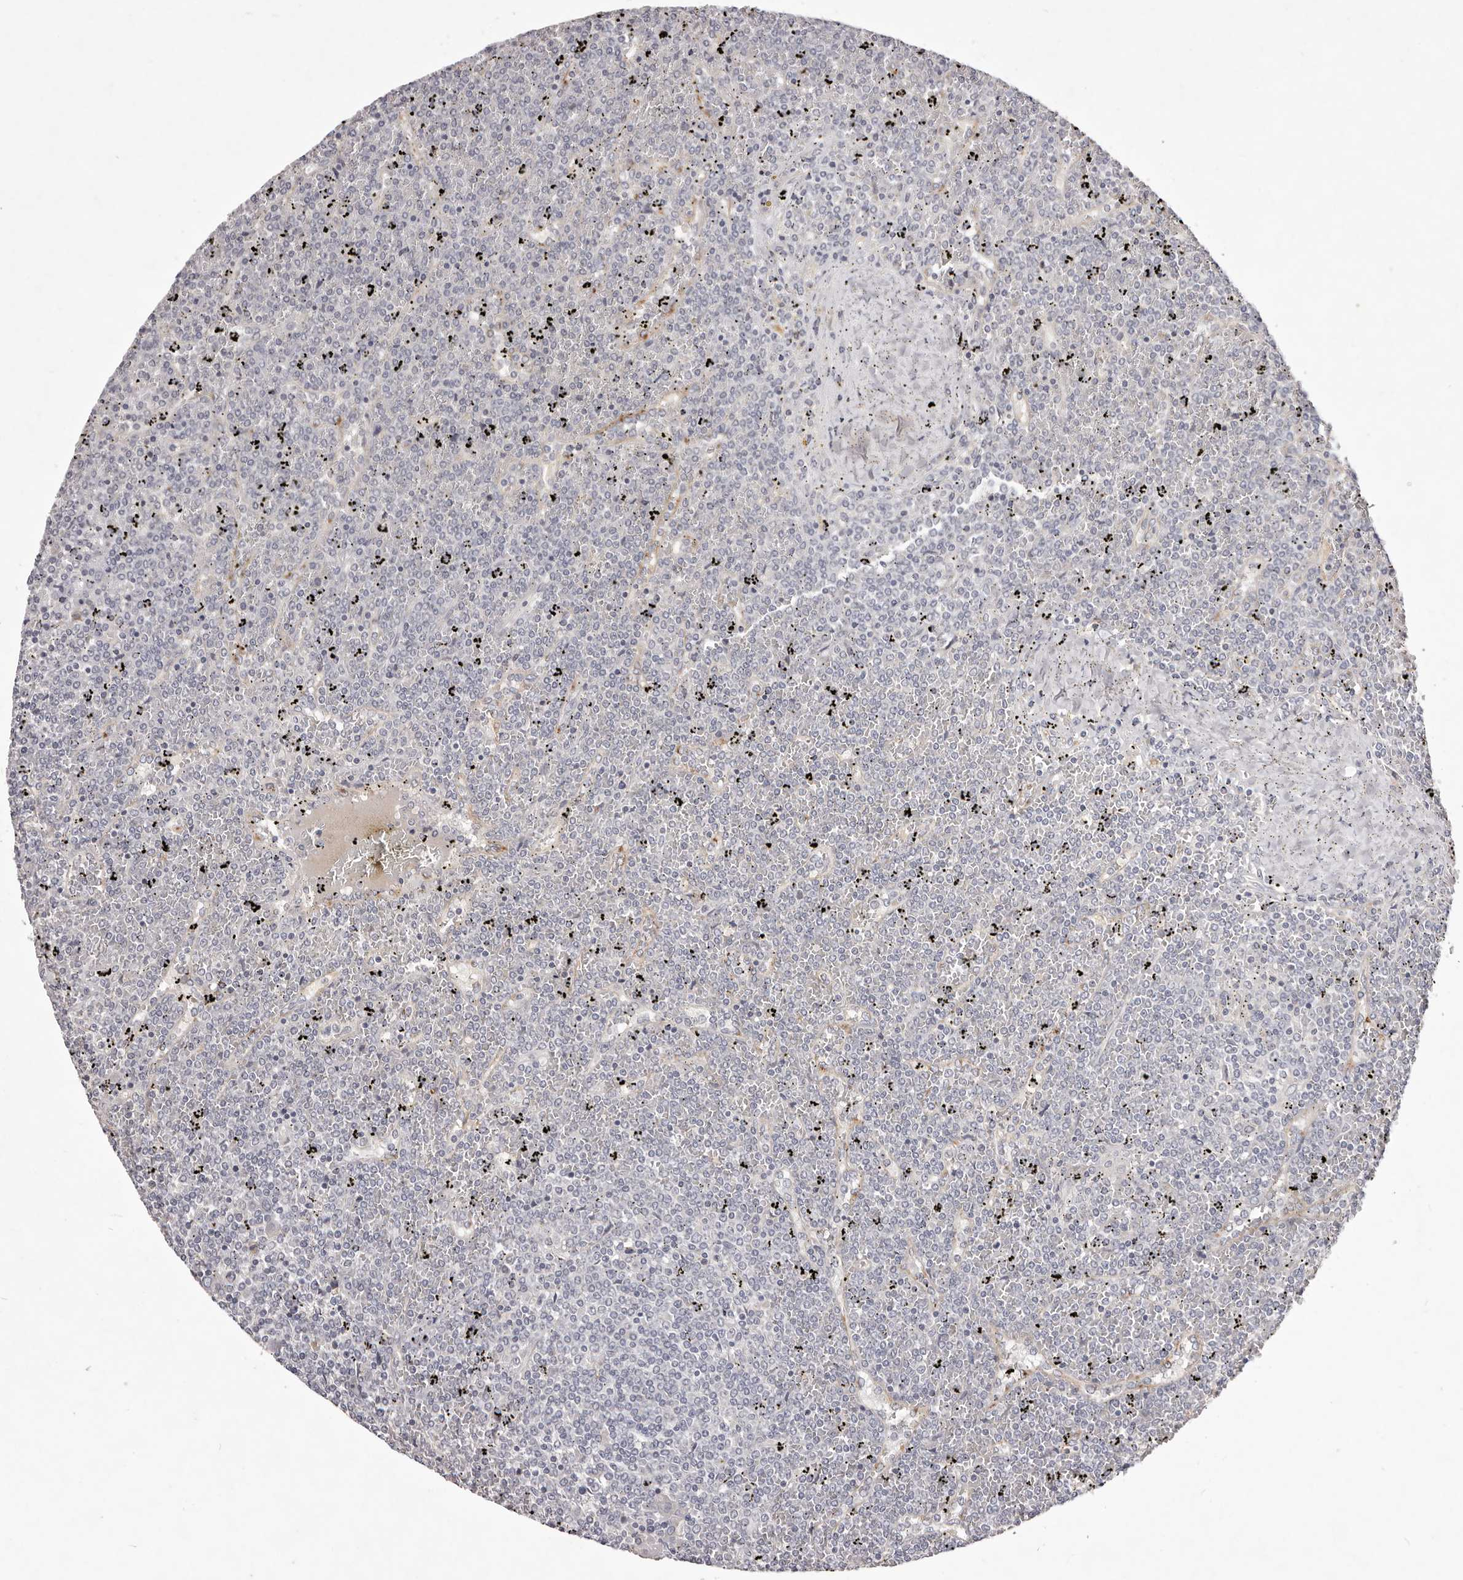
{"staining": {"intensity": "negative", "quantity": "none", "location": "none"}, "tissue": "lymphoma", "cell_type": "Tumor cells", "image_type": "cancer", "snomed": [{"axis": "morphology", "description": "Malignant lymphoma, non-Hodgkin's type, Low grade"}, {"axis": "topography", "description": "Spleen"}], "caption": "Human lymphoma stained for a protein using immunohistochemistry (IHC) demonstrates no staining in tumor cells.", "gene": "GARNL3", "patient": {"sex": "female", "age": 19}}